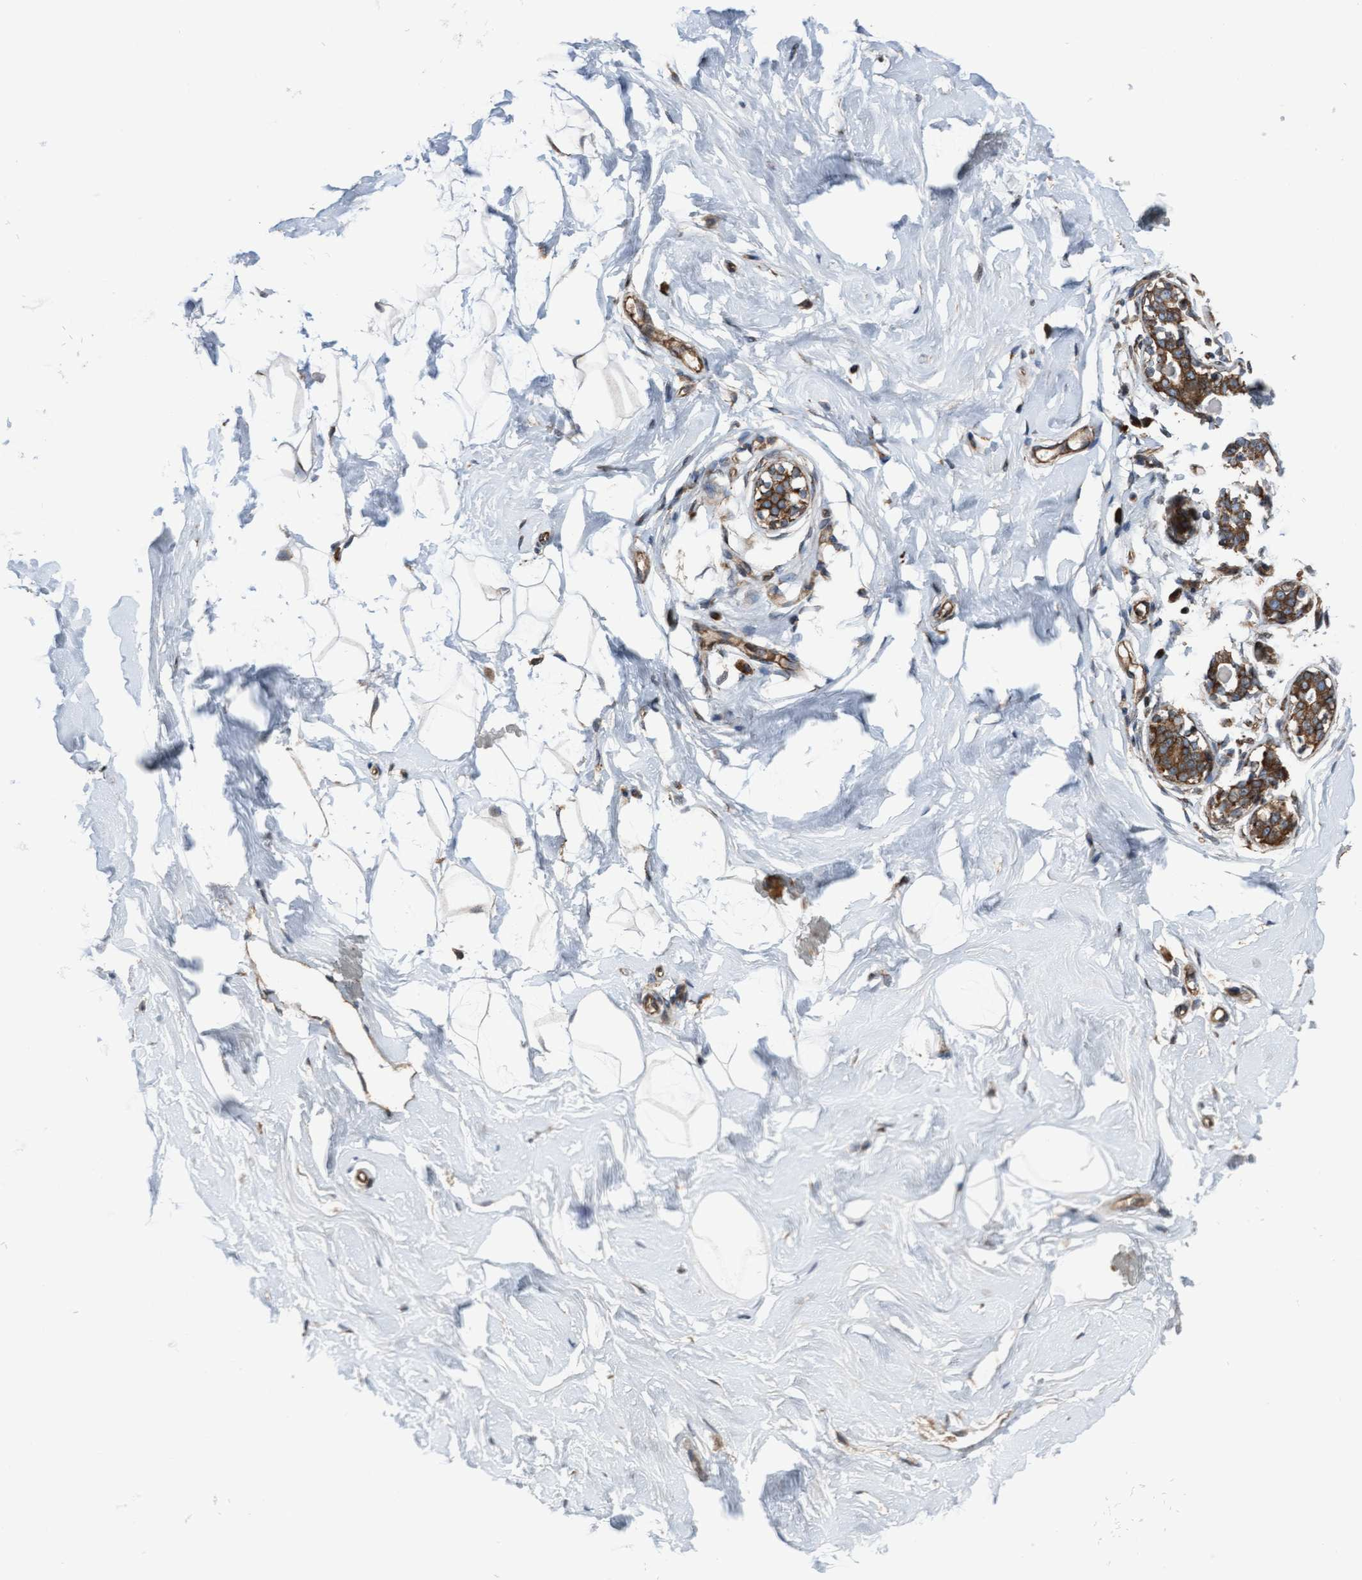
{"staining": {"intensity": "moderate", "quantity": ">75%", "location": "cytoplasmic/membranous"}, "tissue": "breast", "cell_type": "Adipocytes", "image_type": "normal", "snomed": [{"axis": "morphology", "description": "Normal tissue, NOS"}, {"axis": "topography", "description": "Breast"}], "caption": "Immunohistochemical staining of unremarkable human breast demonstrates medium levels of moderate cytoplasmic/membranous staining in approximately >75% of adipocytes.", "gene": "RAP1GAP2", "patient": {"sex": "female", "age": 23}}